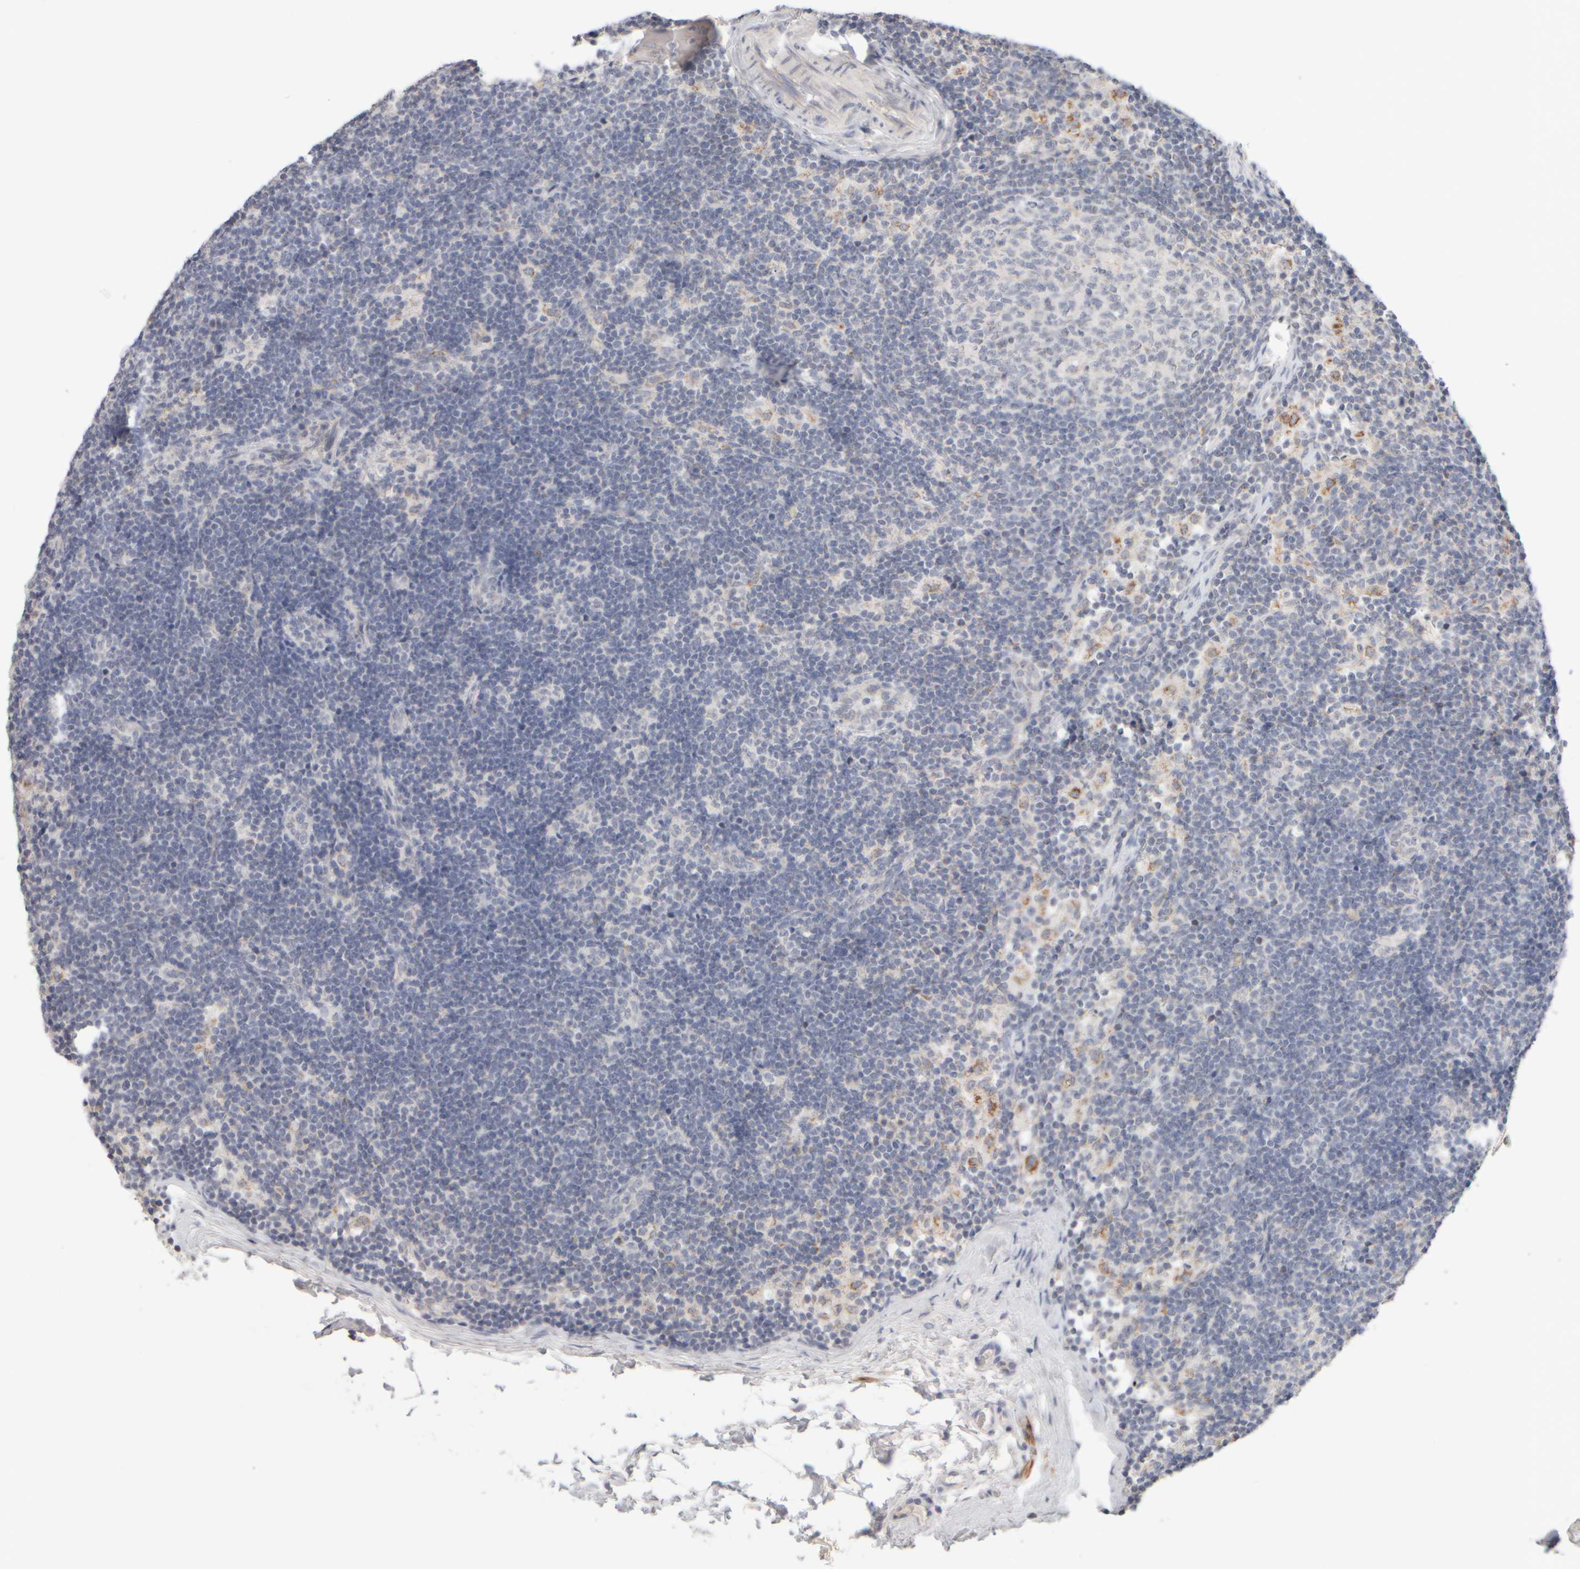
{"staining": {"intensity": "negative", "quantity": "none", "location": "none"}, "tissue": "lymph node", "cell_type": "Germinal center cells", "image_type": "normal", "snomed": [{"axis": "morphology", "description": "Normal tissue, NOS"}, {"axis": "topography", "description": "Lymph node"}], "caption": "This histopathology image is of unremarkable lymph node stained with IHC to label a protein in brown with the nuclei are counter-stained blue. There is no expression in germinal center cells. (Stains: DAB IHC with hematoxylin counter stain, Microscopy: brightfield microscopy at high magnification).", "gene": "ZNF112", "patient": {"sex": "female", "age": 22}}